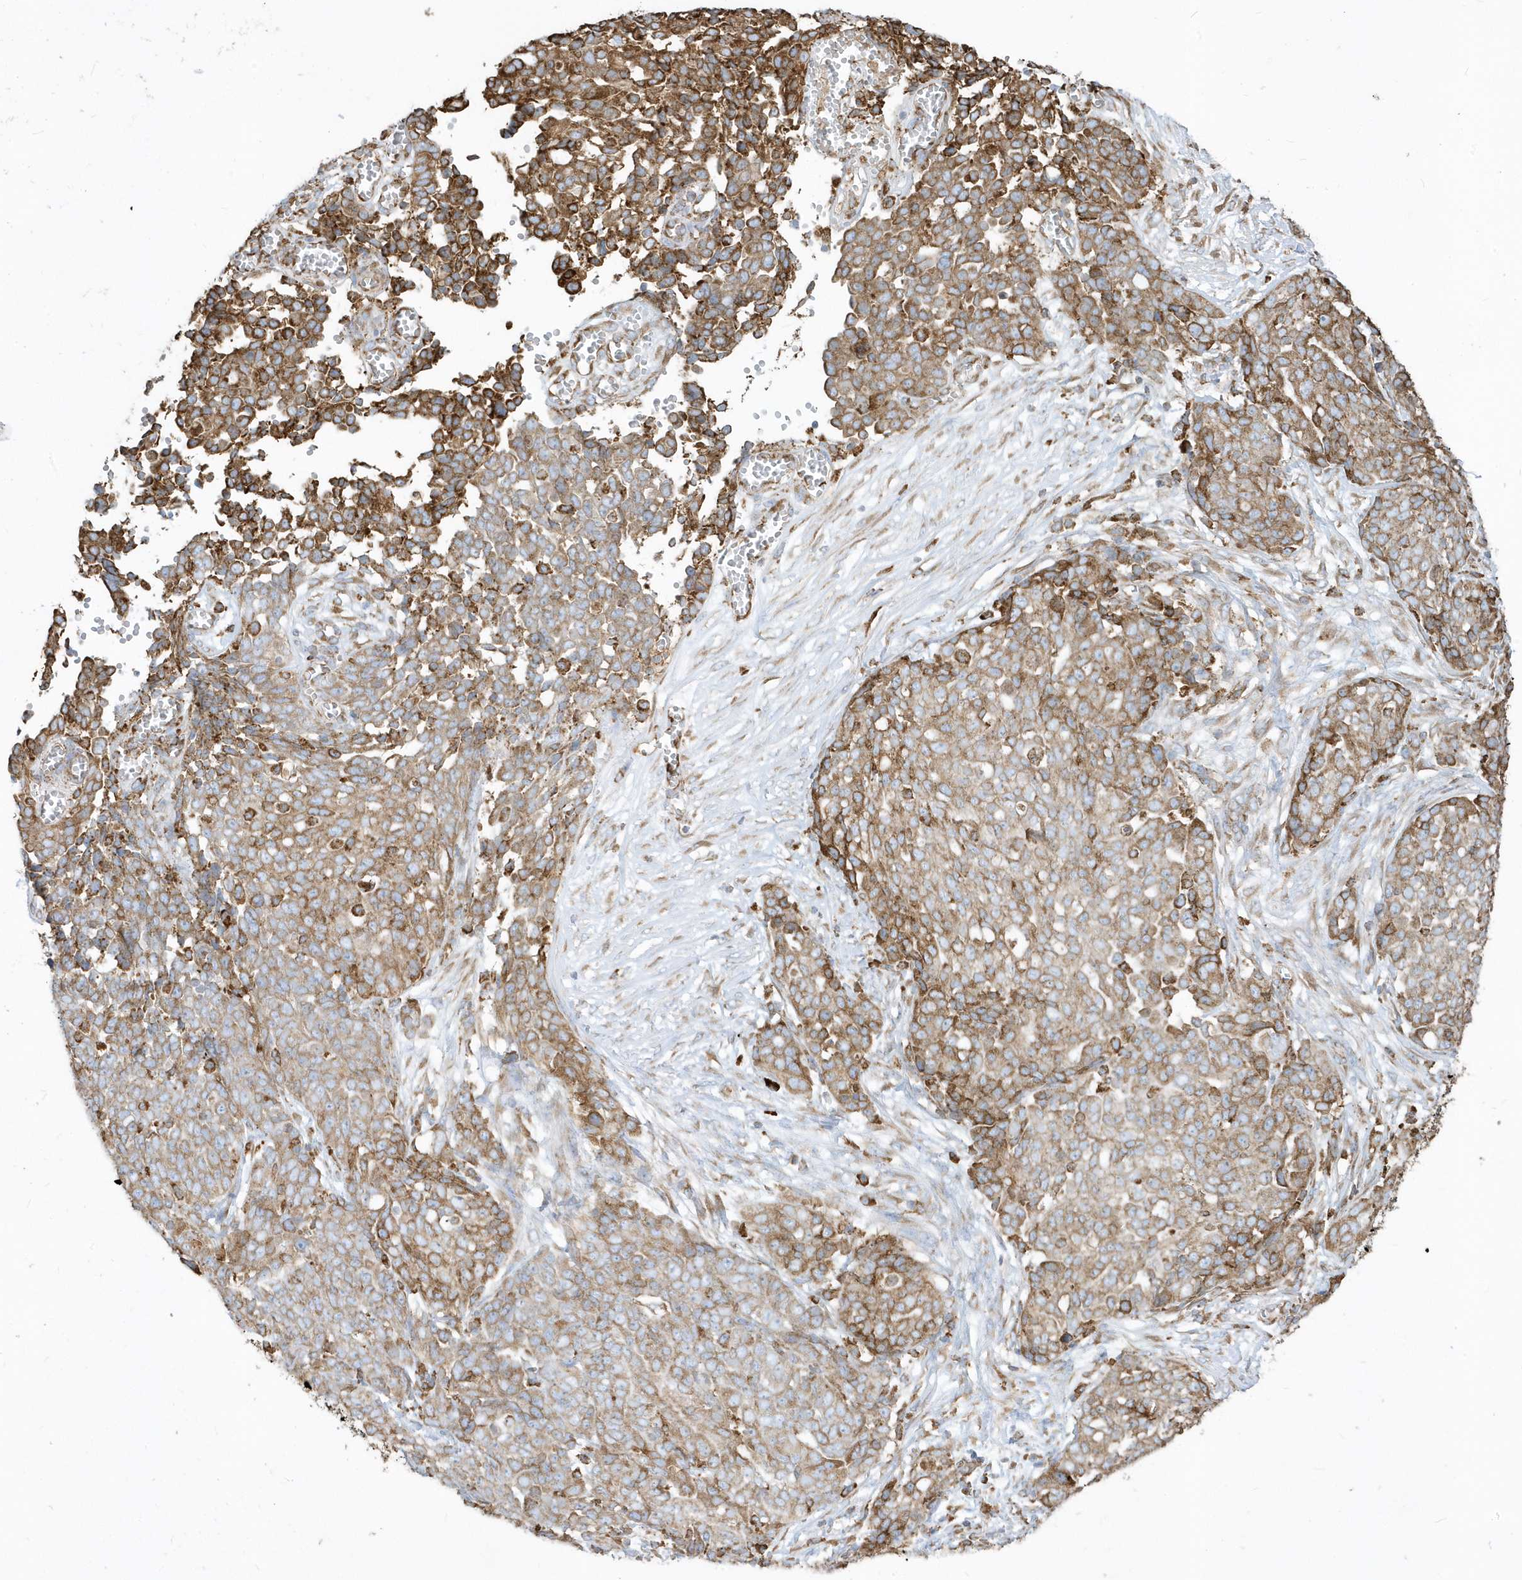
{"staining": {"intensity": "strong", "quantity": ">75%", "location": "cytoplasmic/membranous"}, "tissue": "ovarian cancer", "cell_type": "Tumor cells", "image_type": "cancer", "snomed": [{"axis": "morphology", "description": "Cystadenocarcinoma, serous, NOS"}, {"axis": "topography", "description": "Soft tissue"}, {"axis": "topography", "description": "Ovary"}], "caption": "The micrograph shows staining of ovarian cancer, revealing strong cytoplasmic/membranous protein staining (brown color) within tumor cells.", "gene": "PDIA6", "patient": {"sex": "female", "age": 57}}